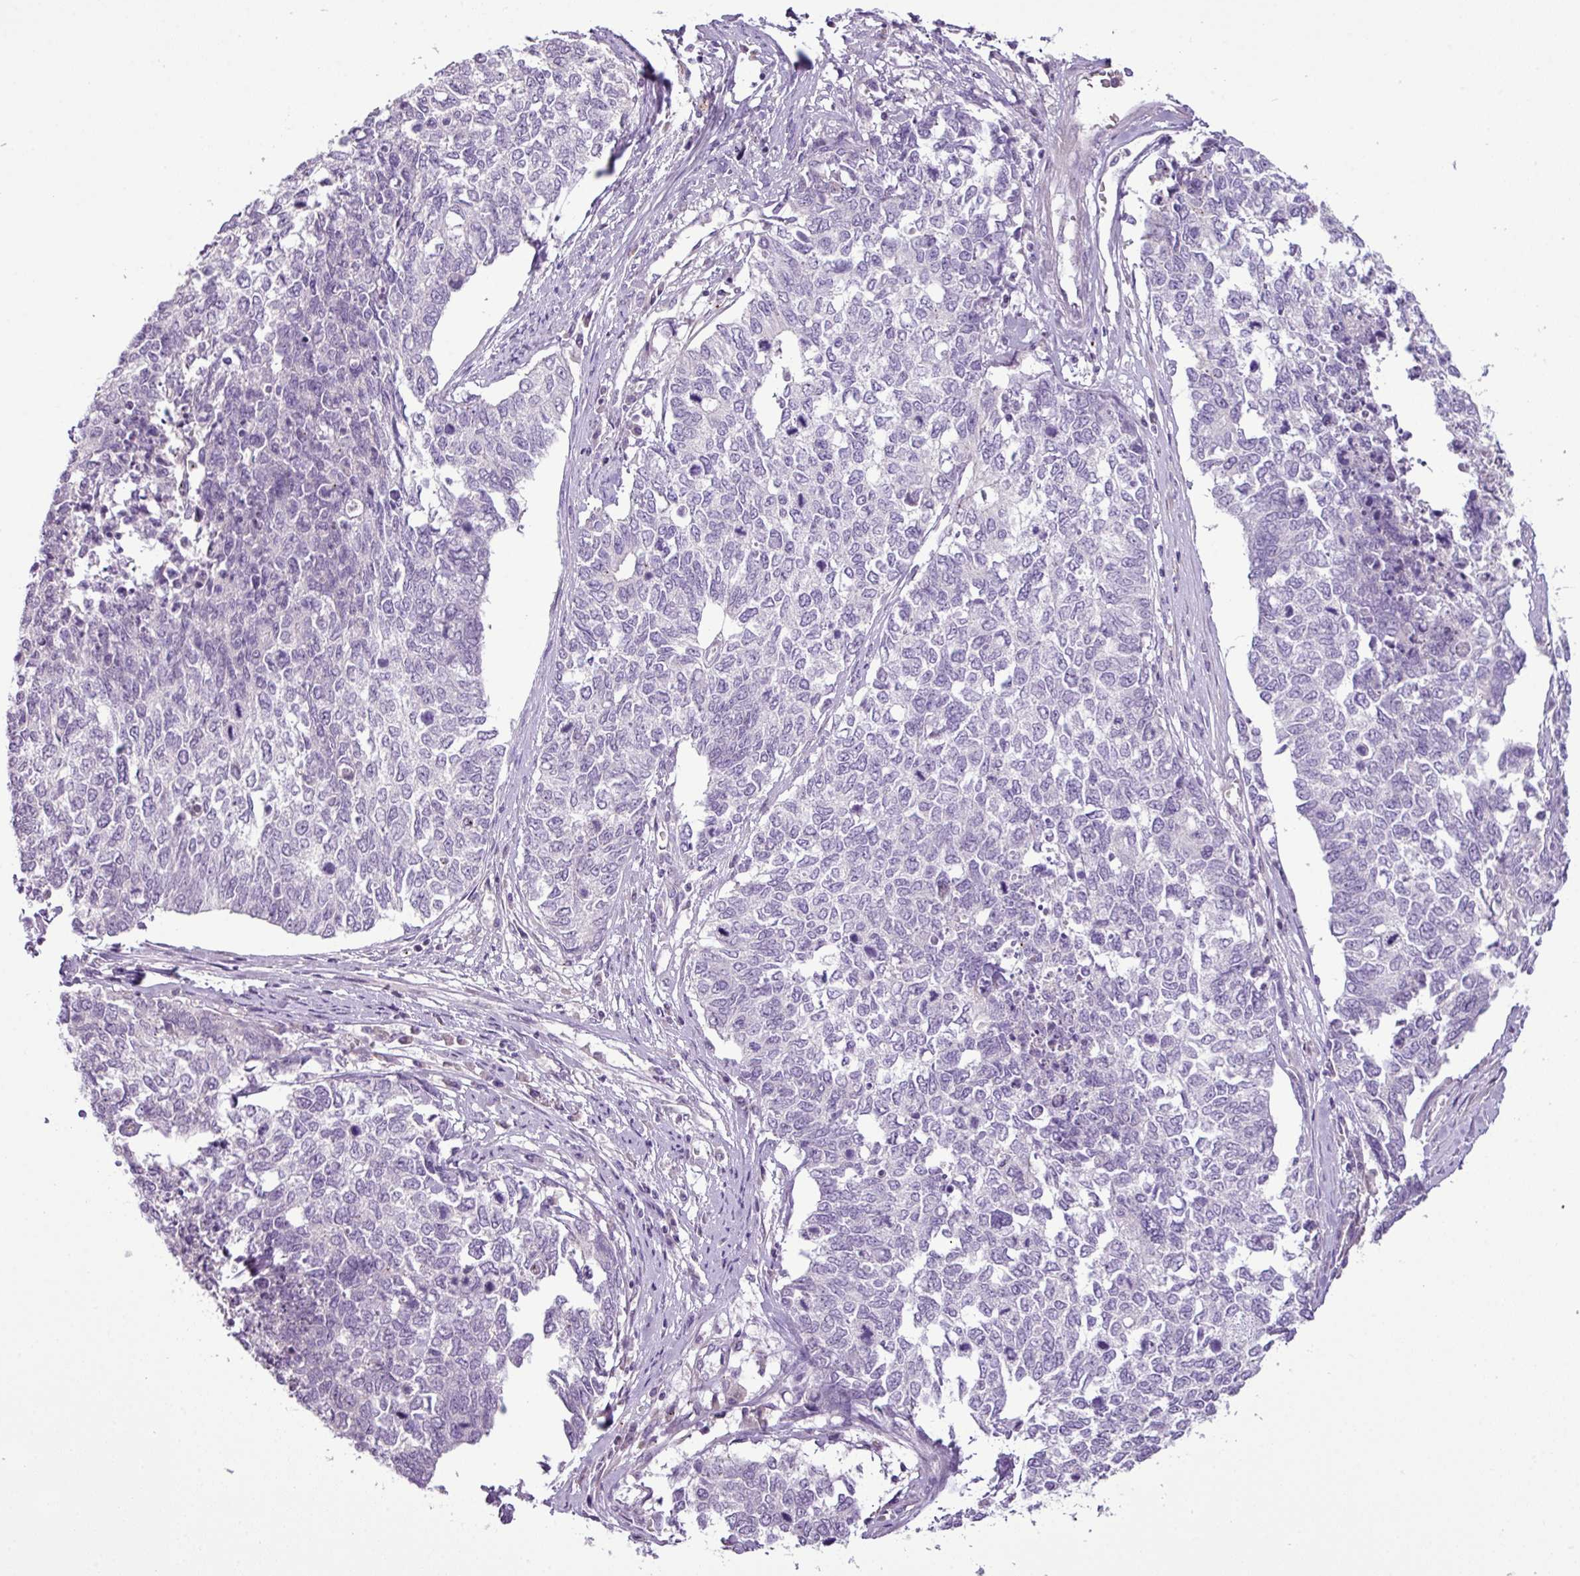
{"staining": {"intensity": "negative", "quantity": "none", "location": "none"}, "tissue": "cervical cancer", "cell_type": "Tumor cells", "image_type": "cancer", "snomed": [{"axis": "morphology", "description": "Squamous cell carcinoma, NOS"}, {"axis": "topography", "description": "Cervix"}], "caption": "Tumor cells are negative for protein expression in human squamous cell carcinoma (cervical). Brightfield microscopy of IHC stained with DAB (brown) and hematoxylin (blue), captured at high magnification.", "gene": "DNAJB13", "patient": {"sex": "female", "age": 63}}